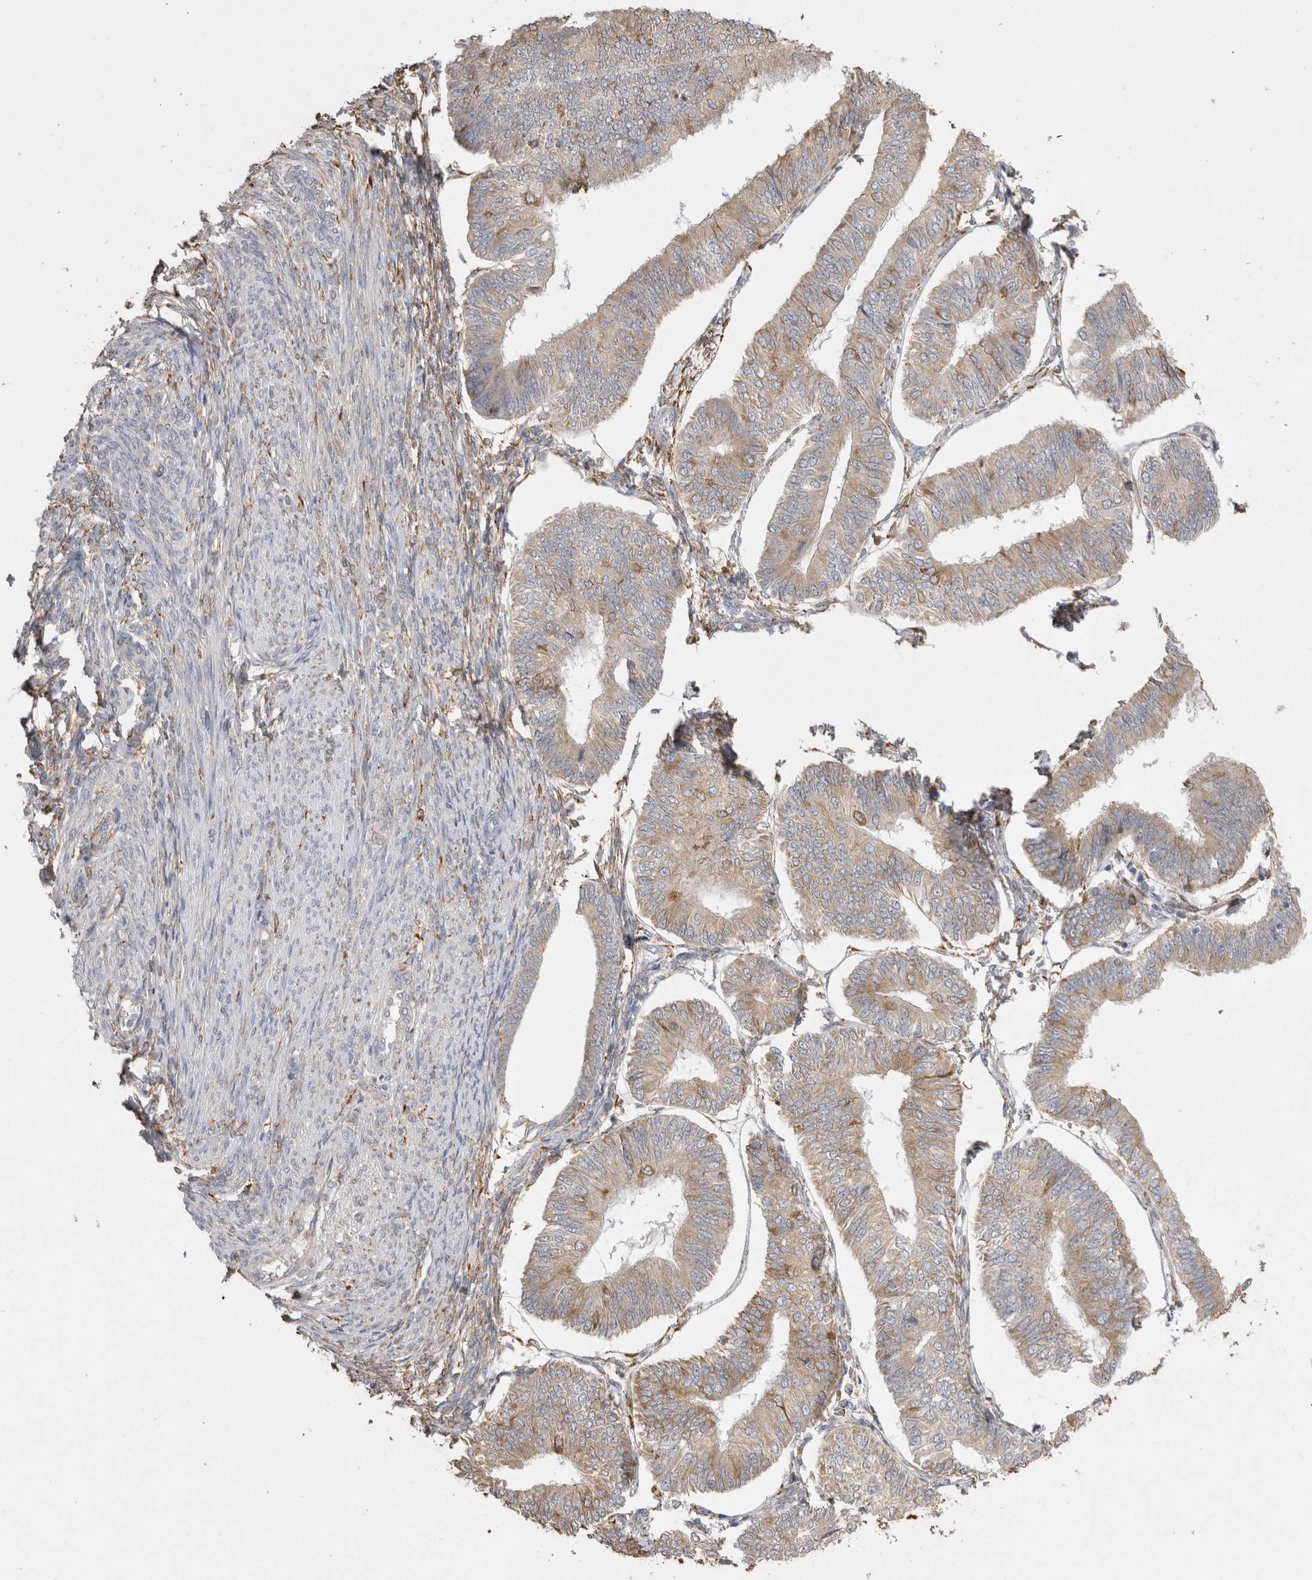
{"staining": {"intensity": "weak", "quantity": ">75%", "location": "cytoplasmic/membranous"}, "tissue": "endometrial cancer", "cell_type": "Tumor cells", "image_type": "cancer", "snomed": [{"axis": "morphology", "description": "Adenocarcinoma, NOS"}, {"axis": "topography", "description": "Endometrium"}], "caption": "There is low levels of weak cytoplasmic/membranous expression in tumor cells of endometrial adenocarcinoma, as demonstrated by immunohistochemical staining (brown color).", "gene": "LRPAP1", "patient": {"sex": "female", "age": 58}}